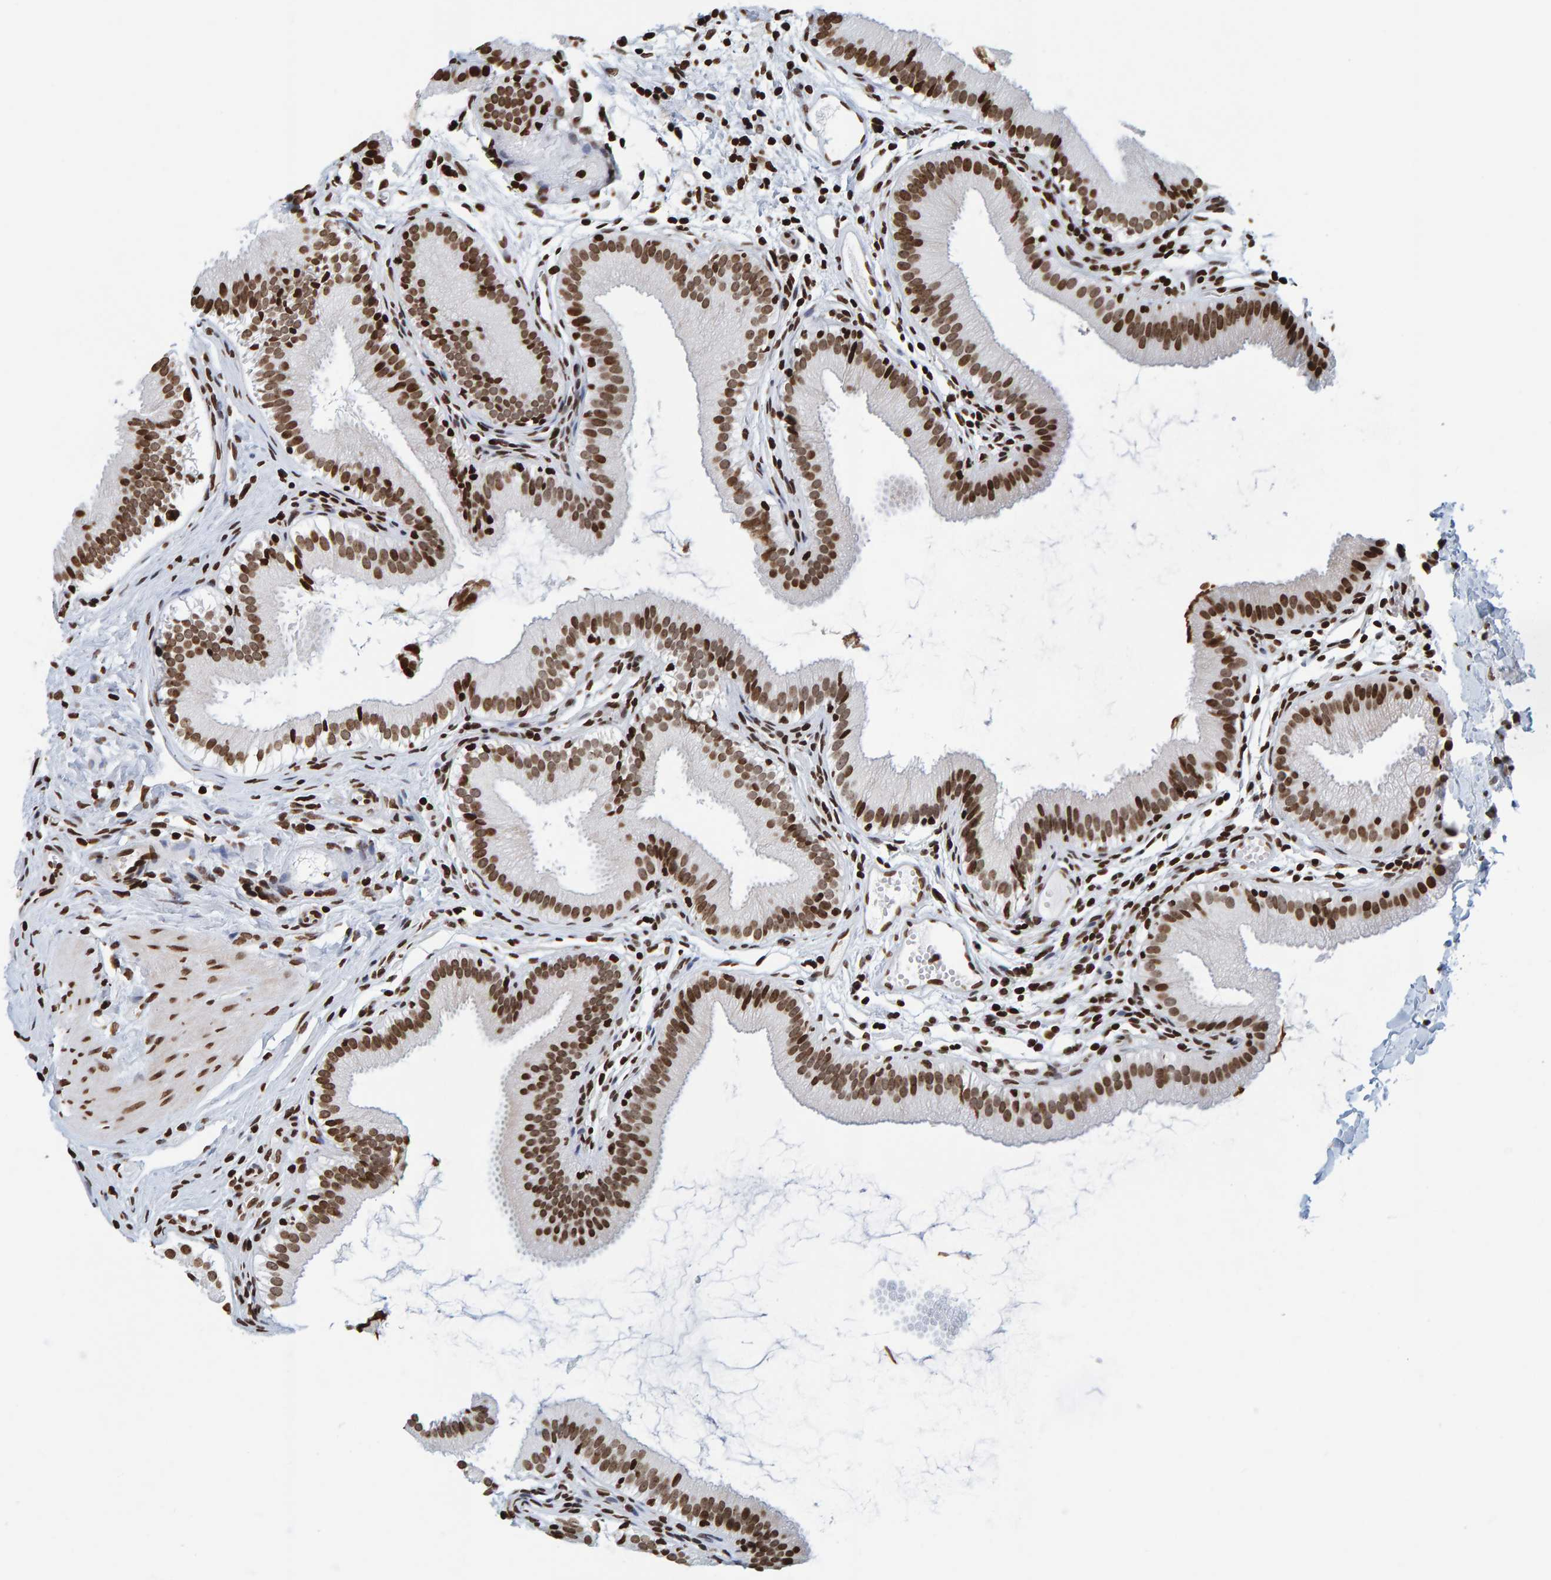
{"staining": {"intensity": "strong", "quantity": ">75%", "location": "nuclear"}, "tissue": "gallbladder", "cell_type": "Glandular cells", "image_type": "normal", "snomed": [{"axis": "morphology", "description": "Normal tissue, NOS"}, {"axis": "topography", "description": "Gallbladder"}], "caption": "A high-resolution micrograph shows immunohistochemistry (IHC) staining of benign gallbladder, which demonstrates strong nuclear positivity in about >75% of glandular cells.", "gene": "BRF2", "patient": {"sex": "female", "age": 26}}